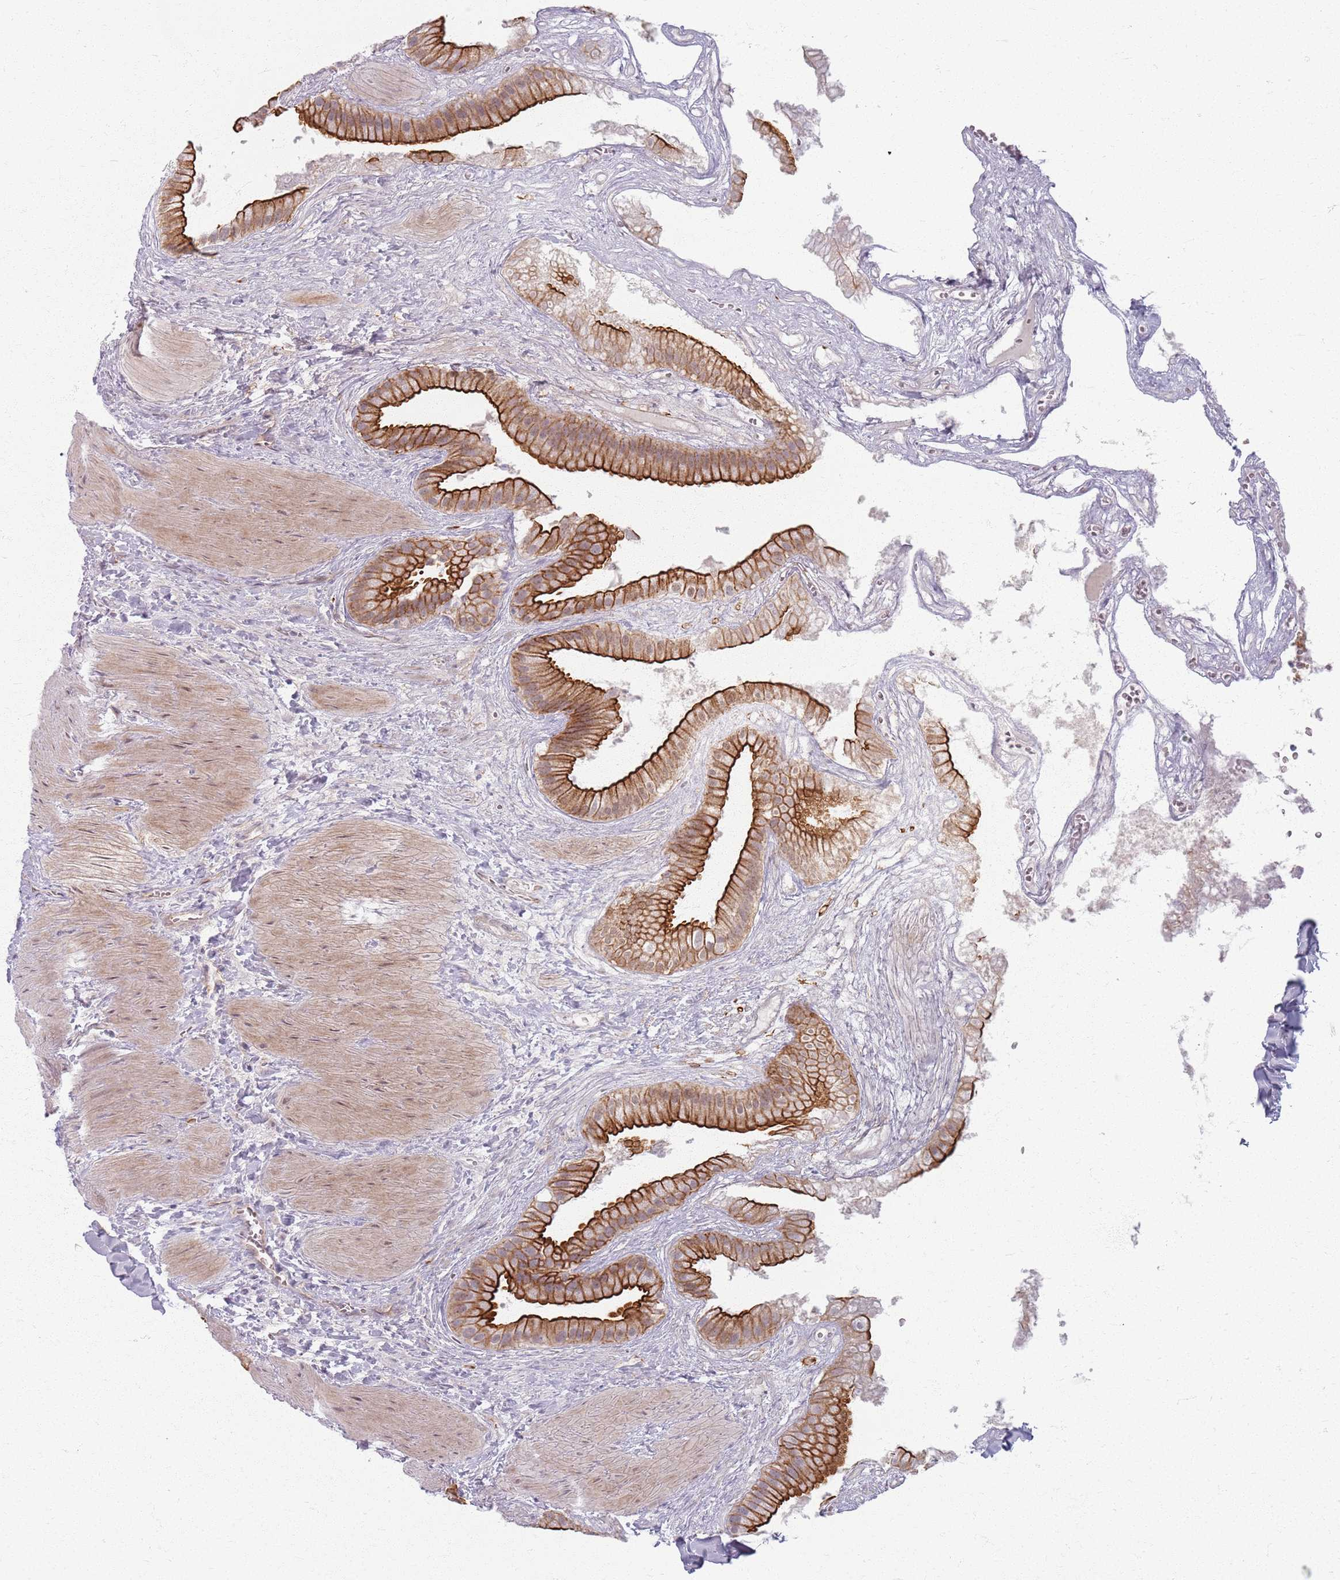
{"staining": {"intensity": "strong", "quantity": ">75%", "location": "cytoplasmic/membranous"}, "tissue": "gallbladder", "cell_type": "Glandular cells", "image_type": "normal", "snomed": [{"axis": "morphology", "description": "Normal tissue, NOS"}, {"axis": "topography", "description": "Gallbladder"}], "caption": "Immunohistochemistry histopathology image of normal gallbladder: gallbladder stained using immunohistochemistry shows high levels of strong protein expression localized specifically in the cytoplasmic/membranous of glandular cells, appearing as a cytoplasmic/membranous brown color.", "gene": "KCNA5", "patient": {"sex": "male", "age": 55}}